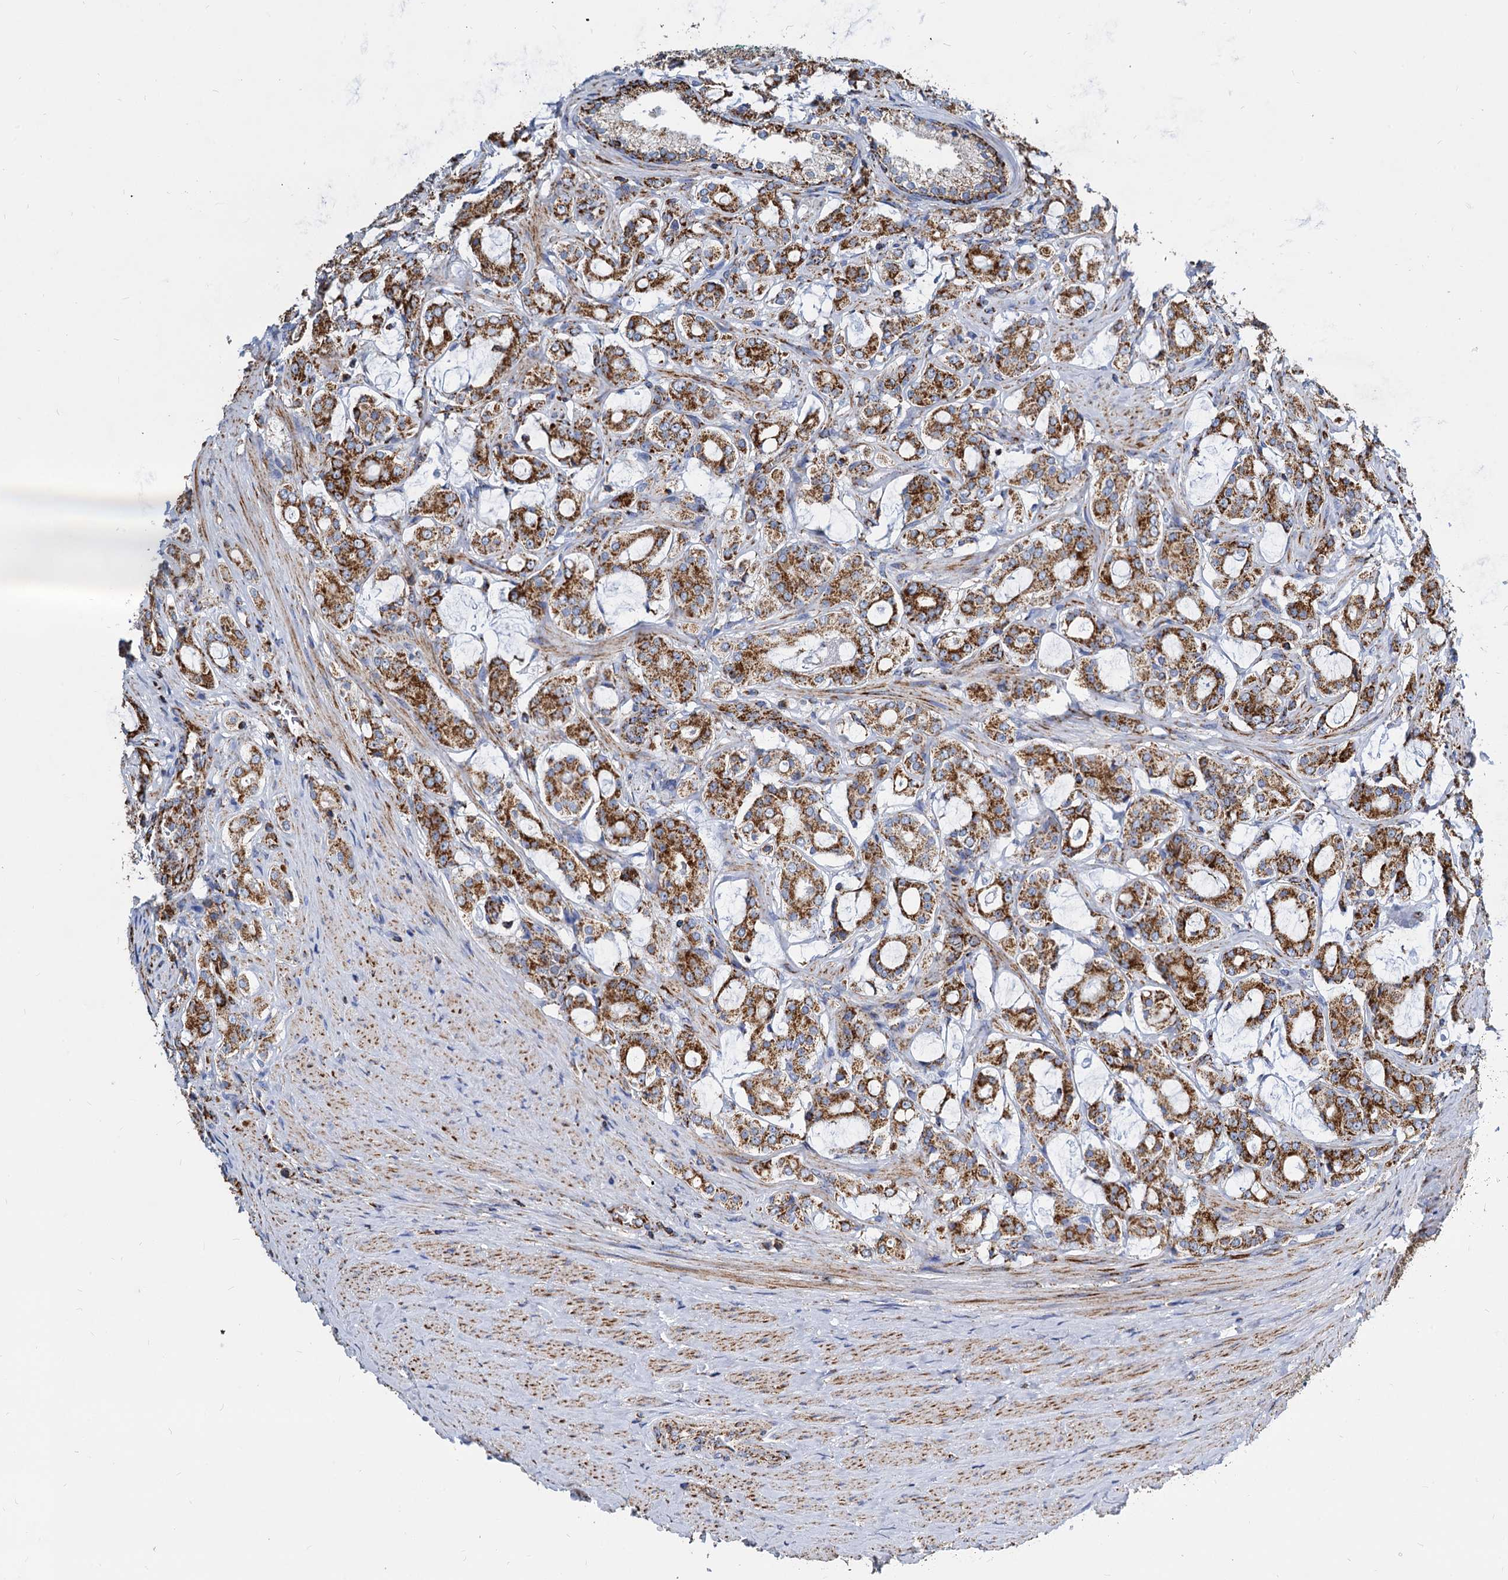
{"staining": {"intensity": "strong", "quantity": ">75%", "location": "cytoplasmic/membranous"}, "tissue": "prostate cancer", "cell_type": "Tumor cells", "image_type": "cancer", "snomed": [{"axis": "morphology", "description": "Adenocarcinoma, High grade"}, {"axis": "topography", "description": "Prostate"}], "caption": "Brown immunohistochemical staining in high-grade adenocarcinoma (prostate) reveals strong cytoplasmic/membranous expression in about >75% of tumor cells.", "gene": "TIMM10", "patient": {"sex": "male", "age": 63}}